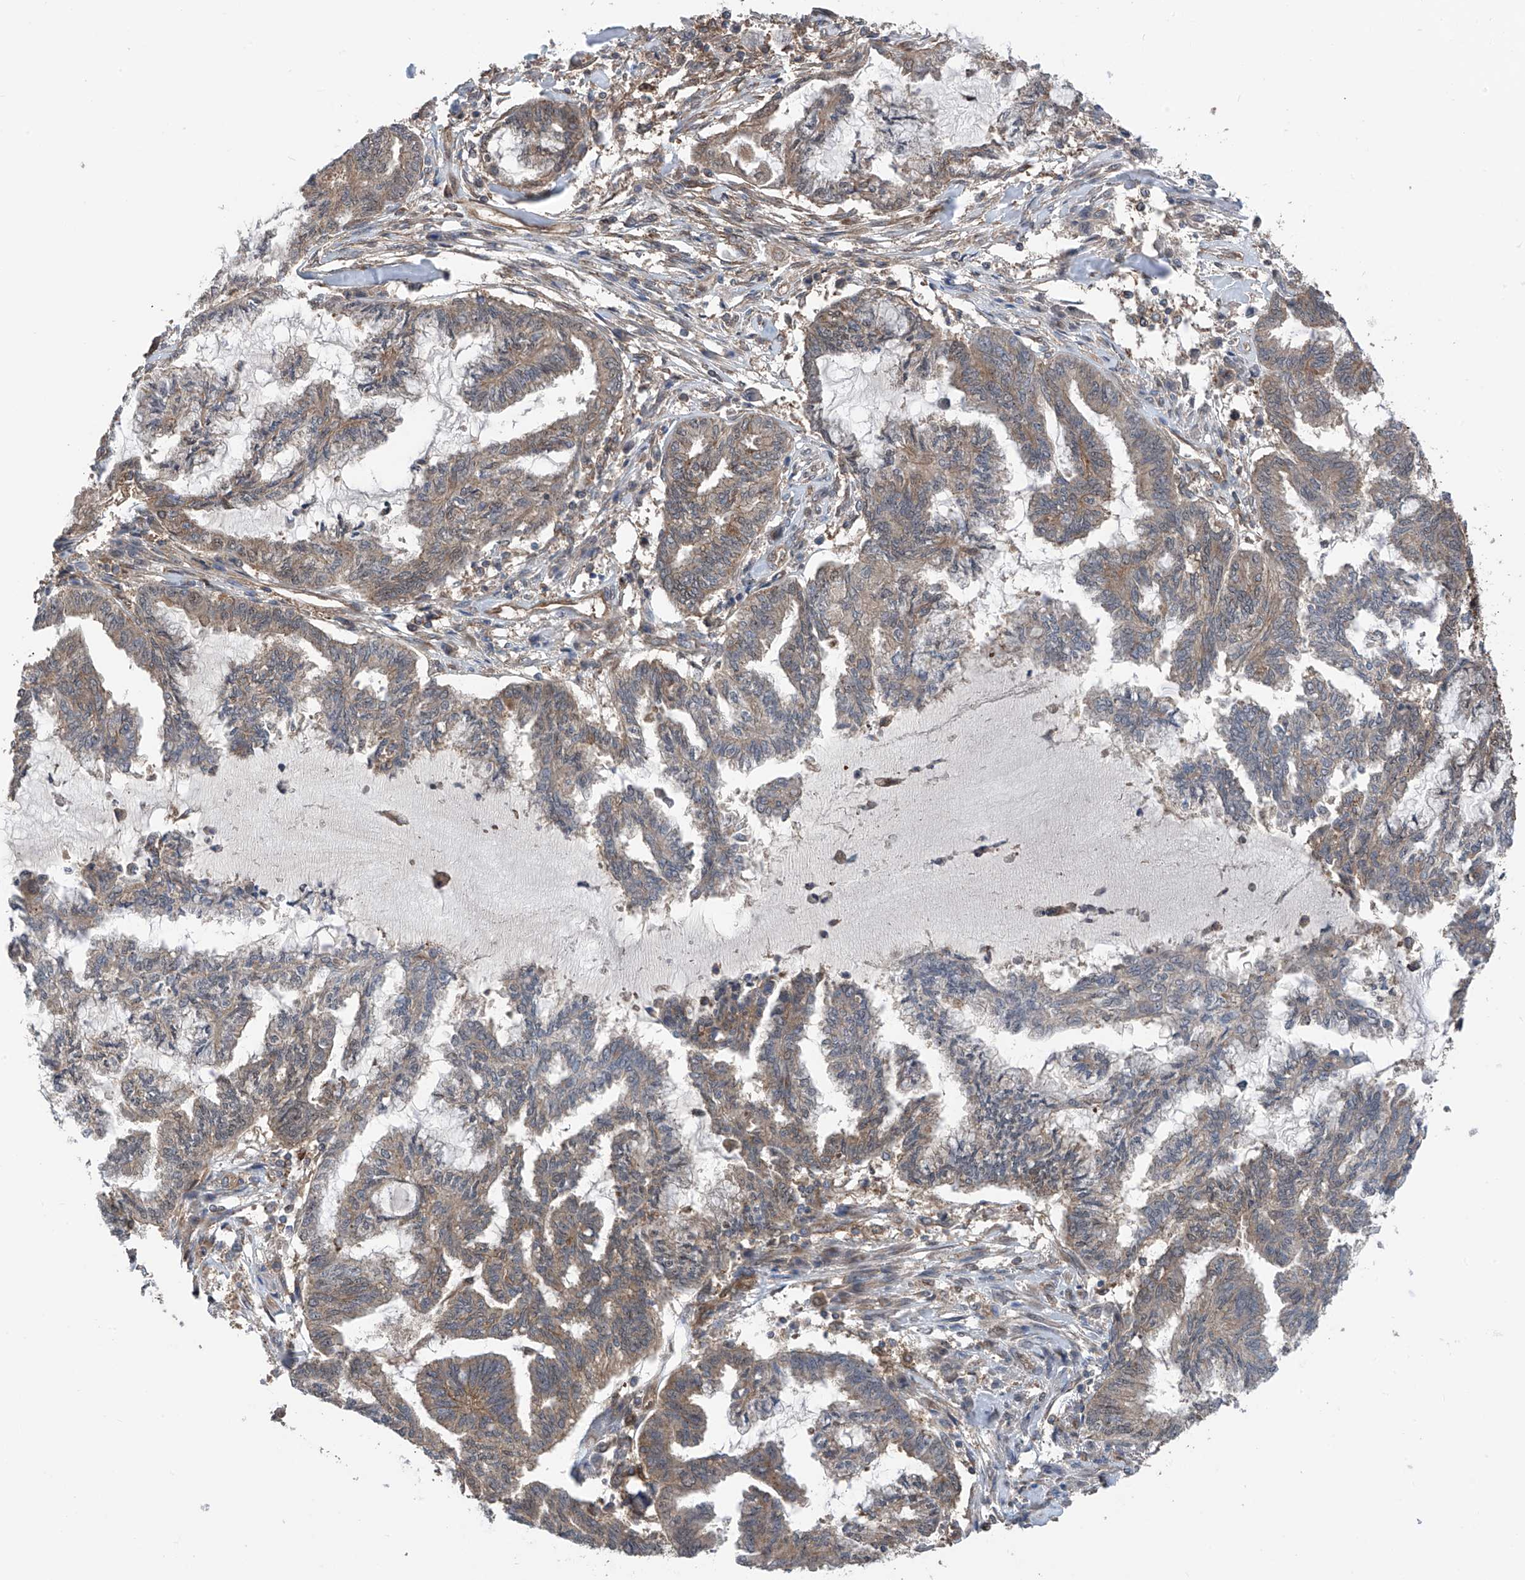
{"staining": {"intensity": "weak", "quantity": "25%-75%", "location": "cytoplasmic/membranous"}, "tissue": "endometrial cancer", "cell_type": "Tumor cells", "image_type": "cancer", "snomed": [{"axis": "morphology", "description": "Adenocarcinoma, NOS"}, {"axis": "topography", "description": "Endometrium"}], "caption": "Immunohistochemistry (IHC) (DAB) staining of human endometrial cancer exhibits weak cytoplasmic/membranous protein positivity in about 25%-75% of tumor cells.", "gene": "CHPF", "patient": {"sex": "female", "age": 86}}